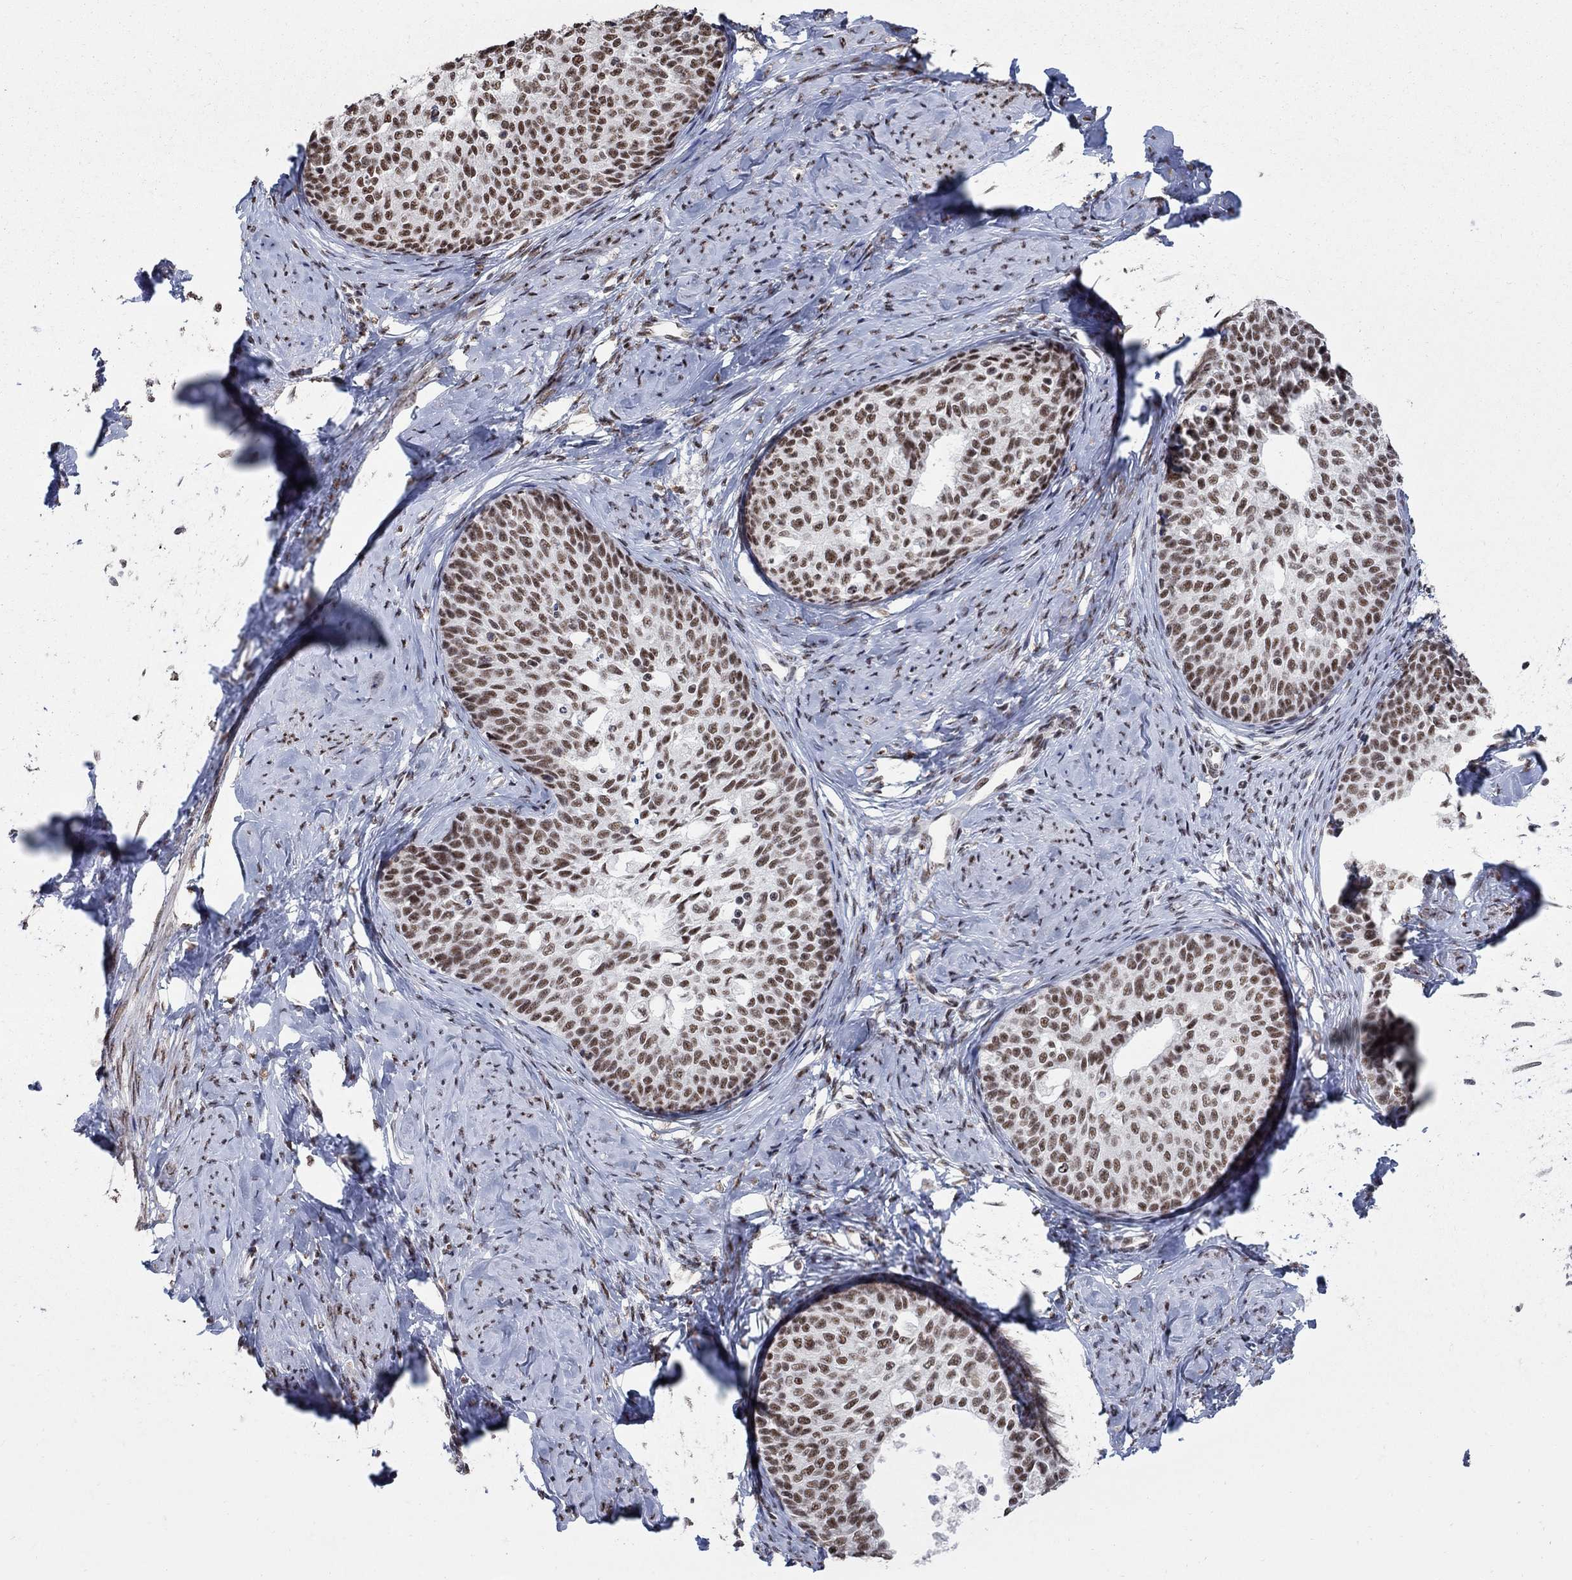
{"staining": {"intensity": "moderate", "quantity": ">75%", "location": "nuclear"}, "tissue": "cervical cancer", "cell_type": "Tumor cells", "image_type": "cancer", "snomed": [{"axis": "morphology", "description": "Squamous cell carcinoma, NOS"}, {"axis": "topography", "description": "Cervix"}], "caption": "A brown stain highlights moderate nuclear staining of a protein in cervical squamous cell carcinoma tumor cells. Using DAB (brown) and hematoxylin (blue) stains, captured at high magnification using brightfield microscopy.", "gene": "PNISR", "patient": {"sex": "female", "age": 51}}